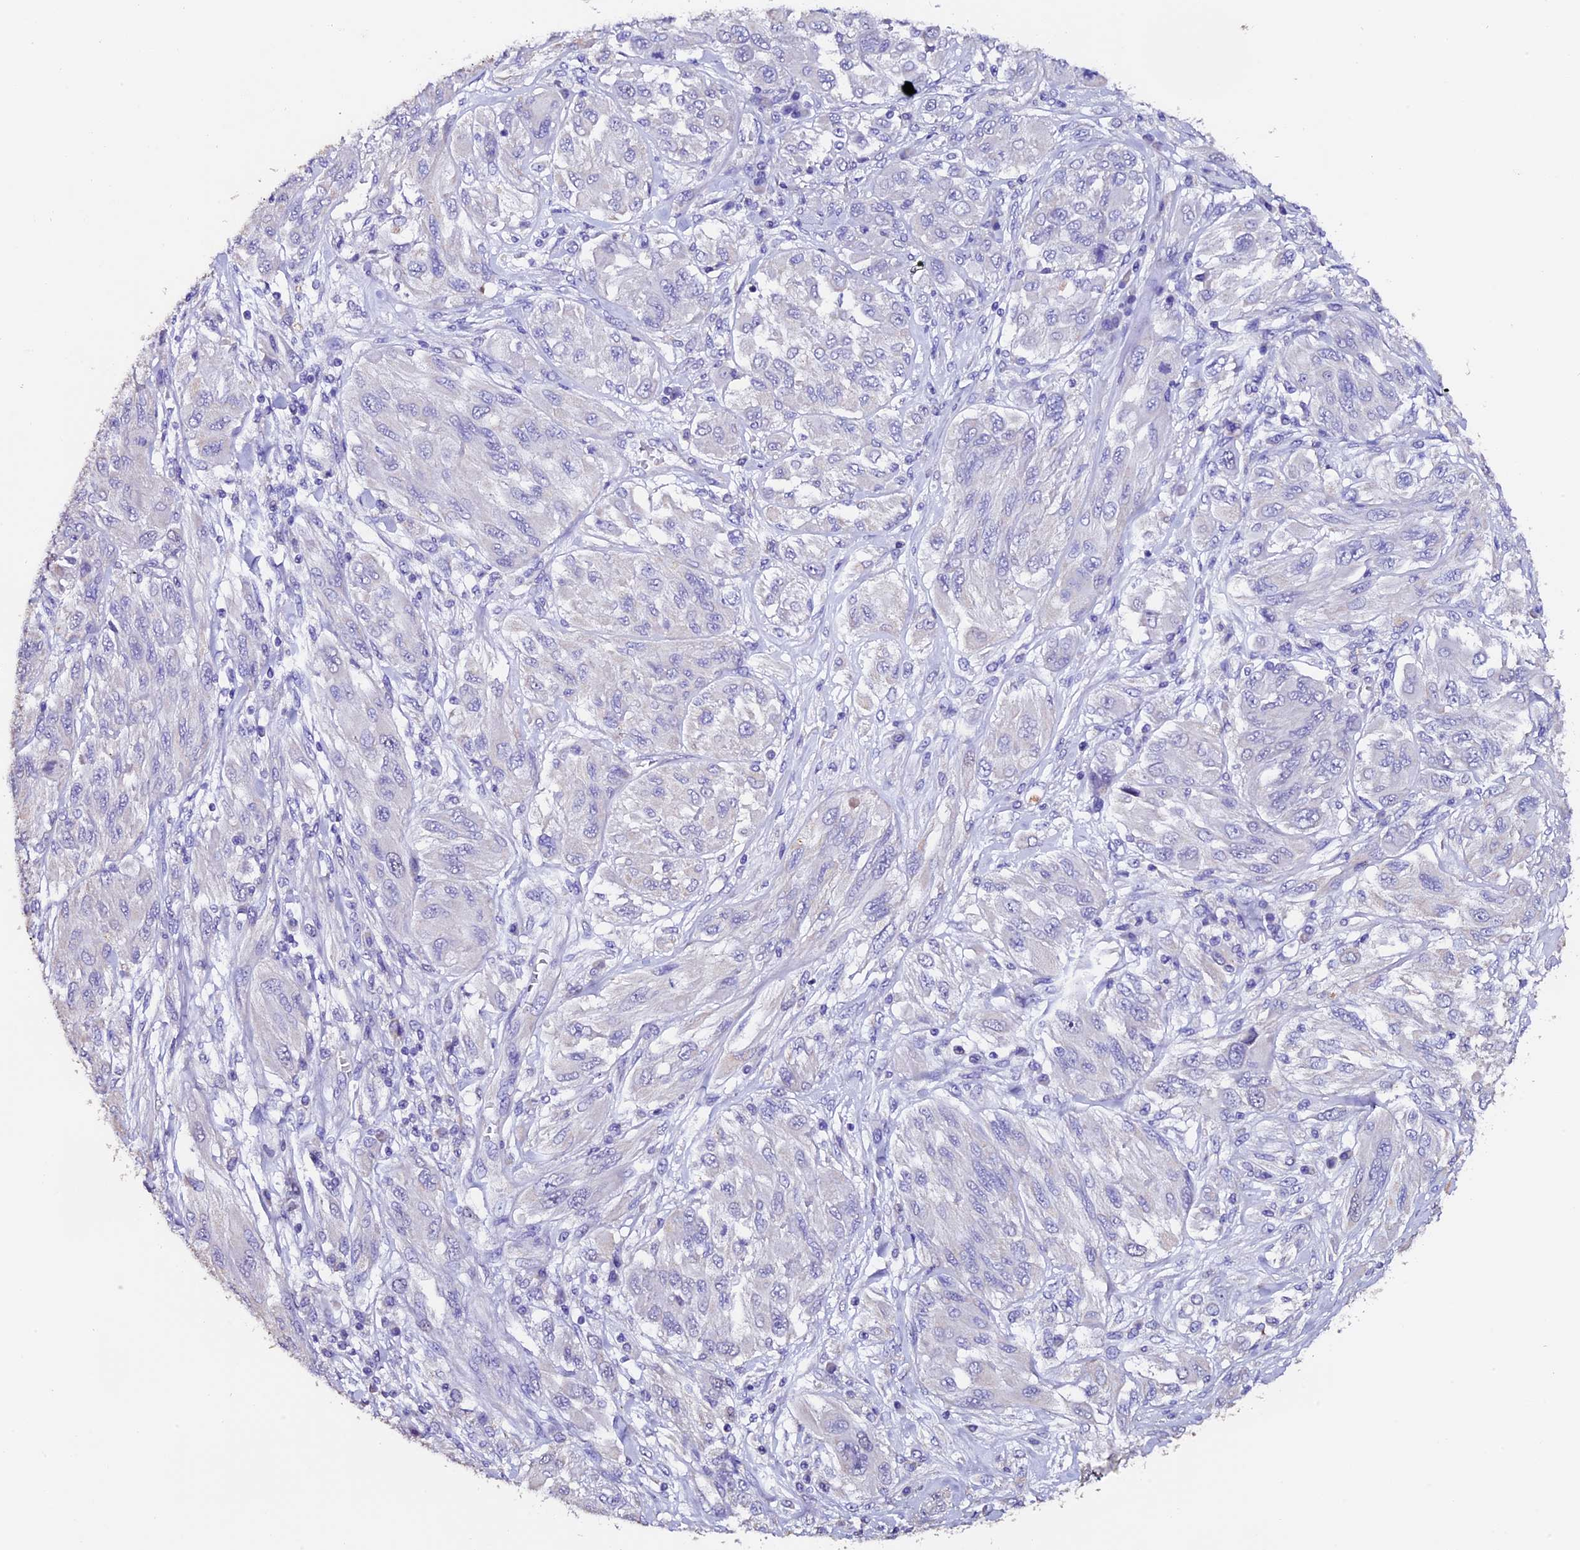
{"staining": {"intensity": "moderate", "quantity": "<25%", "location": "cytoplasmic/membranous"}, "tissue": "melanoma", "cell_type": "Tumor cells", "image_type": "cancer", "snomed": [{"axis": "morphology", "description": "Malignant melanoma, NOS"}, {"axis": "topography", "description": "Skin"}], "caption": "Tumor cells display low levels of moderate cytoplasmic/membranous staining in approximately <25% of cells in human malignant melanoma.", "gene": "FBXW9", "patient": {"sex": "female", "age": 91}}